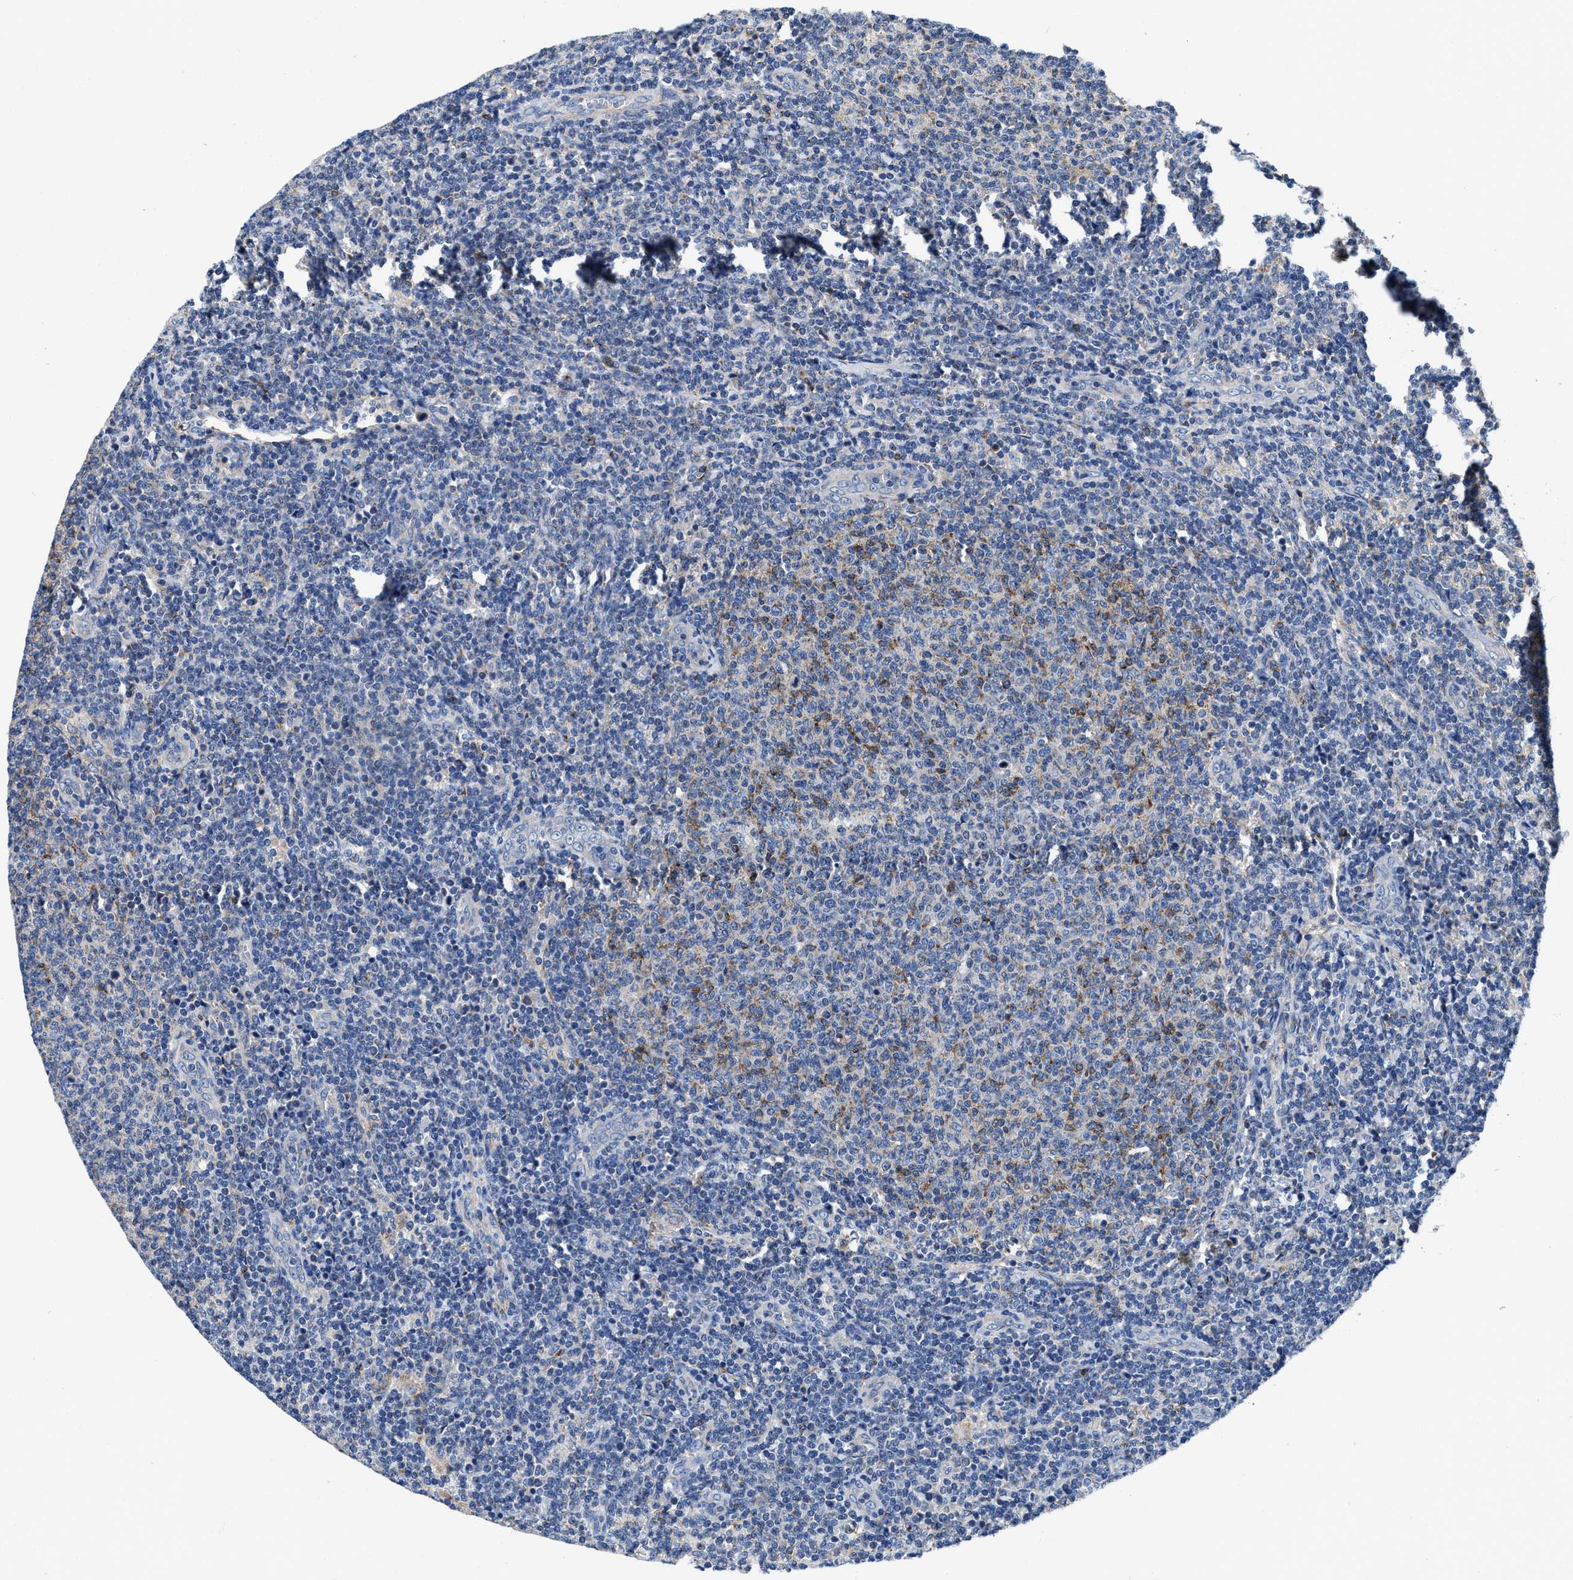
{"staining": {"intensity": "weak", "quantity": "<25%", "location": "cytoplasmic/membranous"}, "tissue": "lymphoma", "cell_type": "Tumor cells", "image_type": "cancer", "snomed": [{"axis": "morphology", "description": "Malignant lymphoma, non-Hodgkin's type, Low grade"}, {"axis": "topography", "description": "Lymph node"}], "caption": "DAB immunohistochemical staining of human lymphoma shows no significant positivity in tumor cells. (DAB immunohistochemistry visualized using brightfield microscopy, high magnification).", "gene": "TMEM30A", "patient": {"sex": "male", "age": 66}}